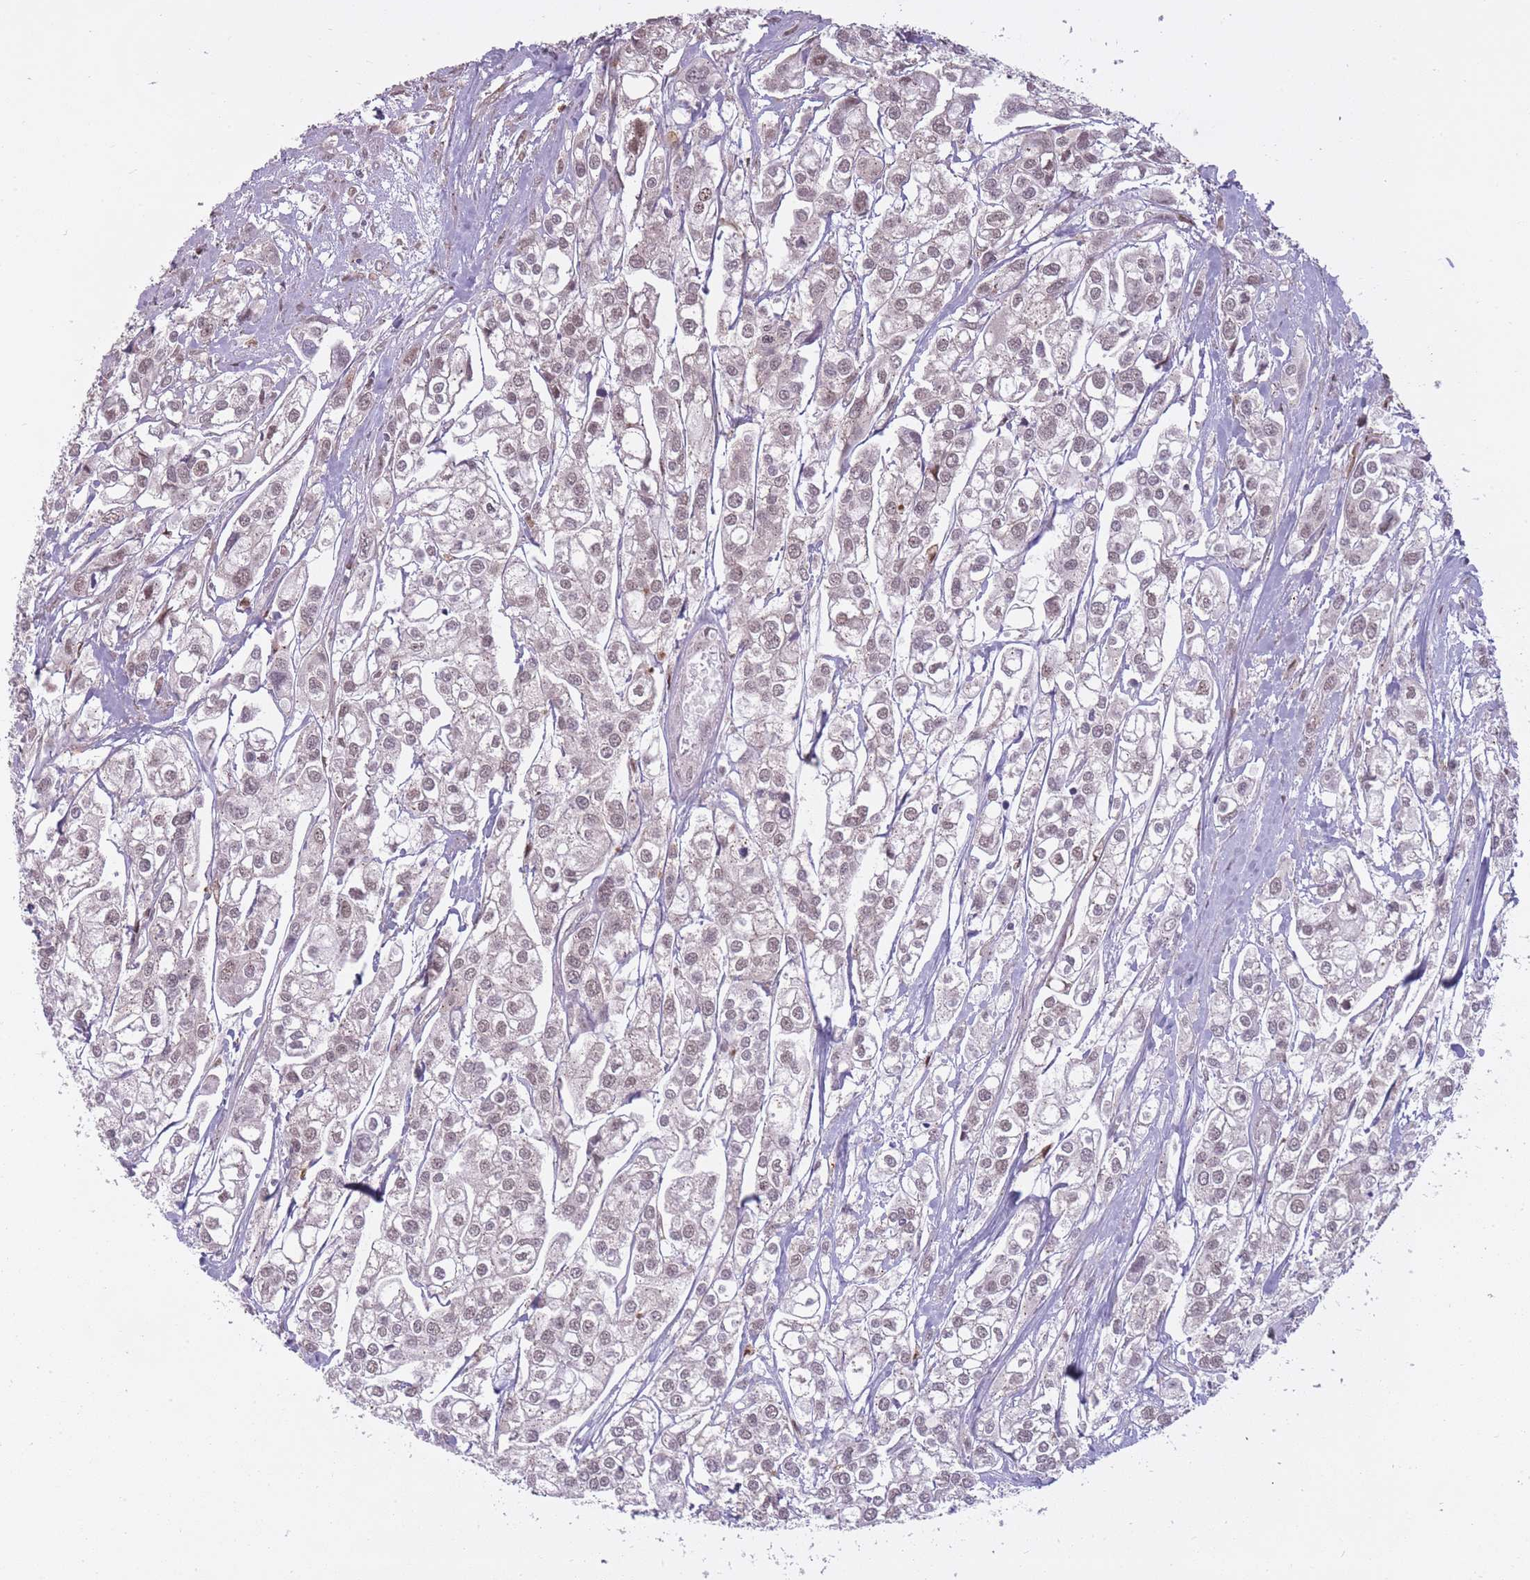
{"staining": {"intensity": "weak", "quantity": "25%-75%", "location": "nuclear"}, "tissue": "urothelial cancer", "cell_type": "Tumor cells", "image_type": "cancer", "snomed": [{"axis": "morphology", "description": "Urothelial carcinoma, High grade"}, {"axis": "topography", "description": "Urinary bladder"}], "caption": "High-power microscopy captured an IHC micrograph of urothelial cancer, revealing weak nuclear positivity in about 25%-75% of tumor cells. (Stains: DAB in brown, nuclei in blue, Microscopy: brightfield microscopy at high magnification).", "gene": "LGALS9", "patient": {"sex": "male", "age": 67}}